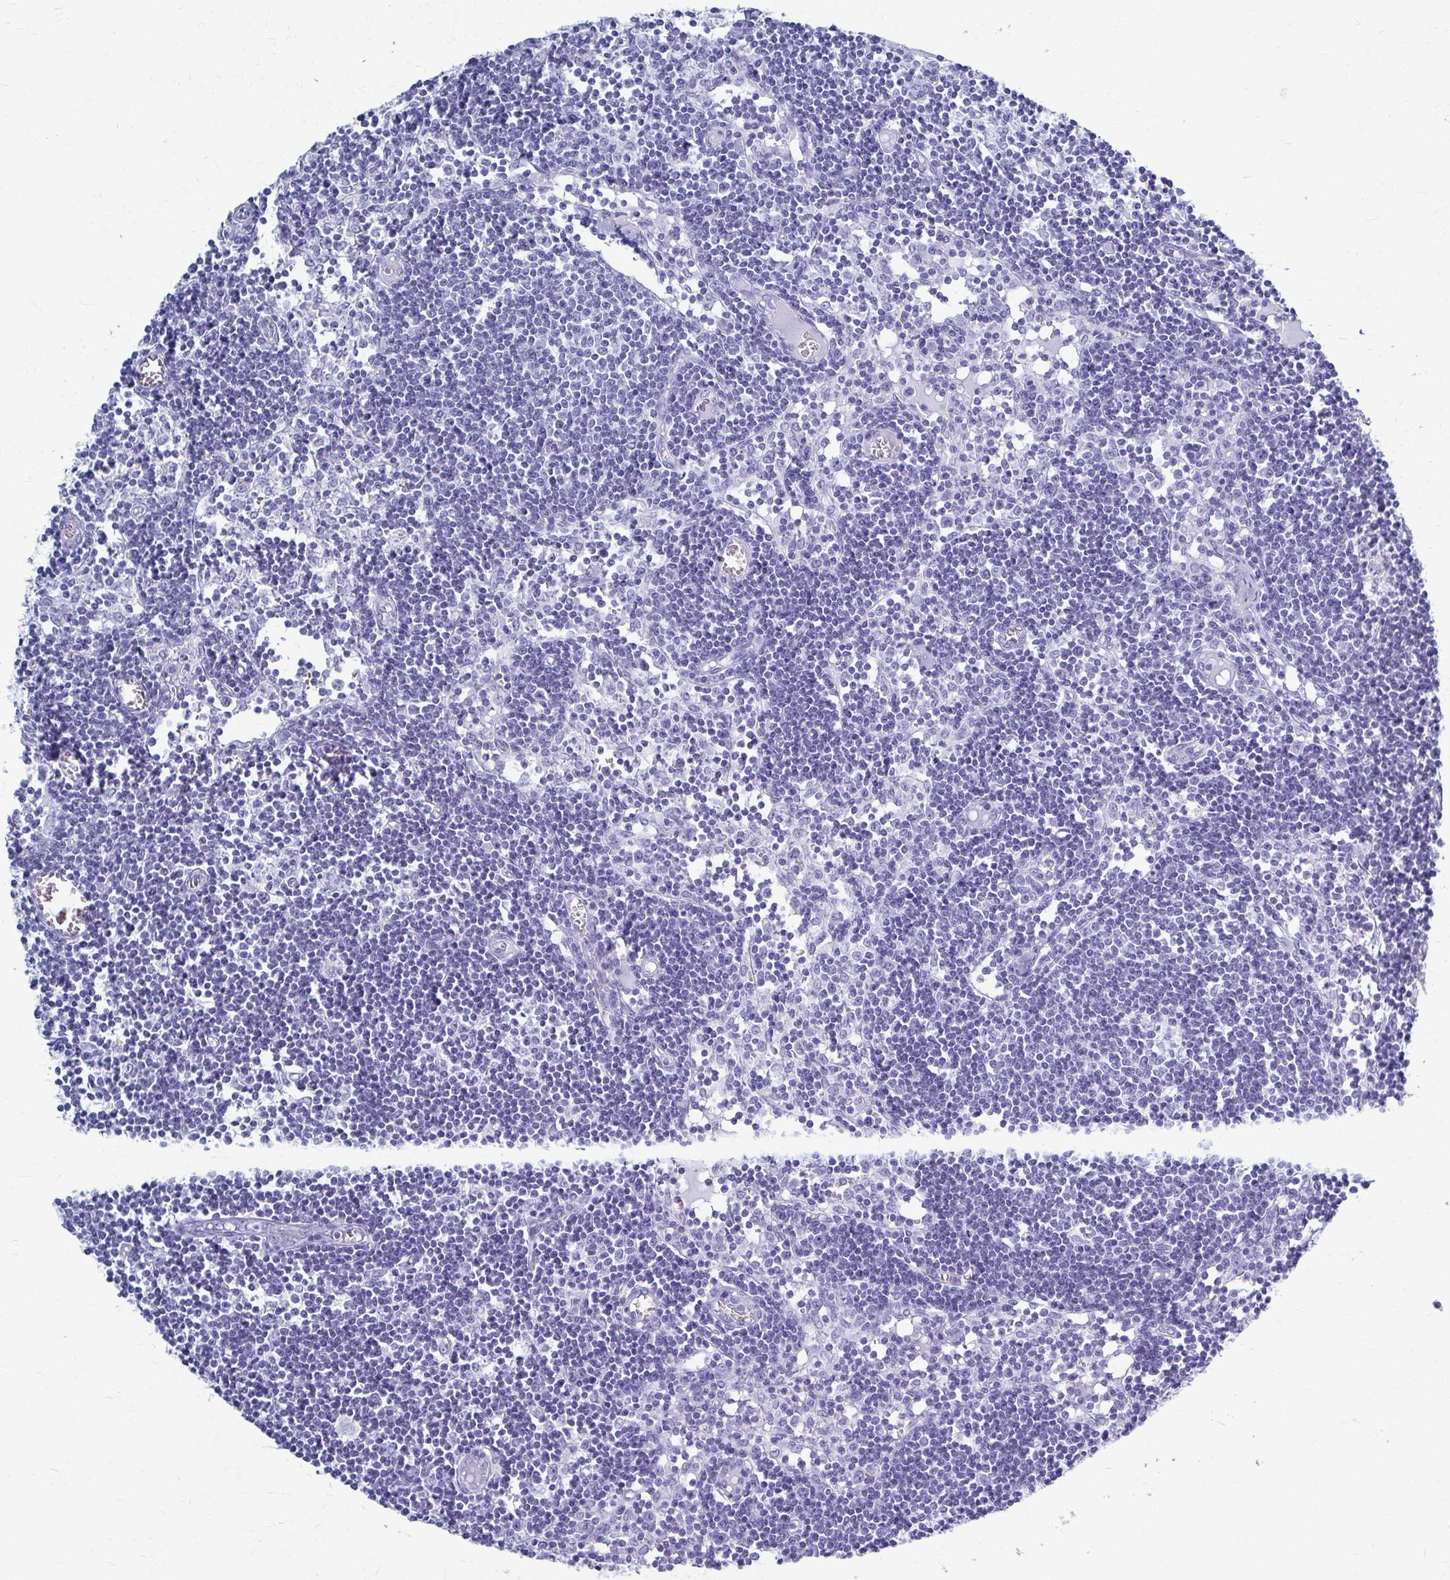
{"staining": {"intensity": "negative", "quantity": "none", "location": "none"}, "tissue": "lymph node", "cell_type": "Germinal center cells", "image_type": "normal", "snomed": [{"axis": "morphology", "description": "Normal tissue, NOS"}, {"axis": "topography", "description": "Lymph node"}], "caption": "DAB (3,3'-diaminobenzidine) immunohistochemical staining of normal human lymph node demonstrates no significant expression in germinal center cells. (DAB (3,3'-diaminobenzidine) immunohistochemistry (IHC) with hematoxylin counter stain).", "gene": "CELF5", "patient": {"sex": "female", "age": 11}}